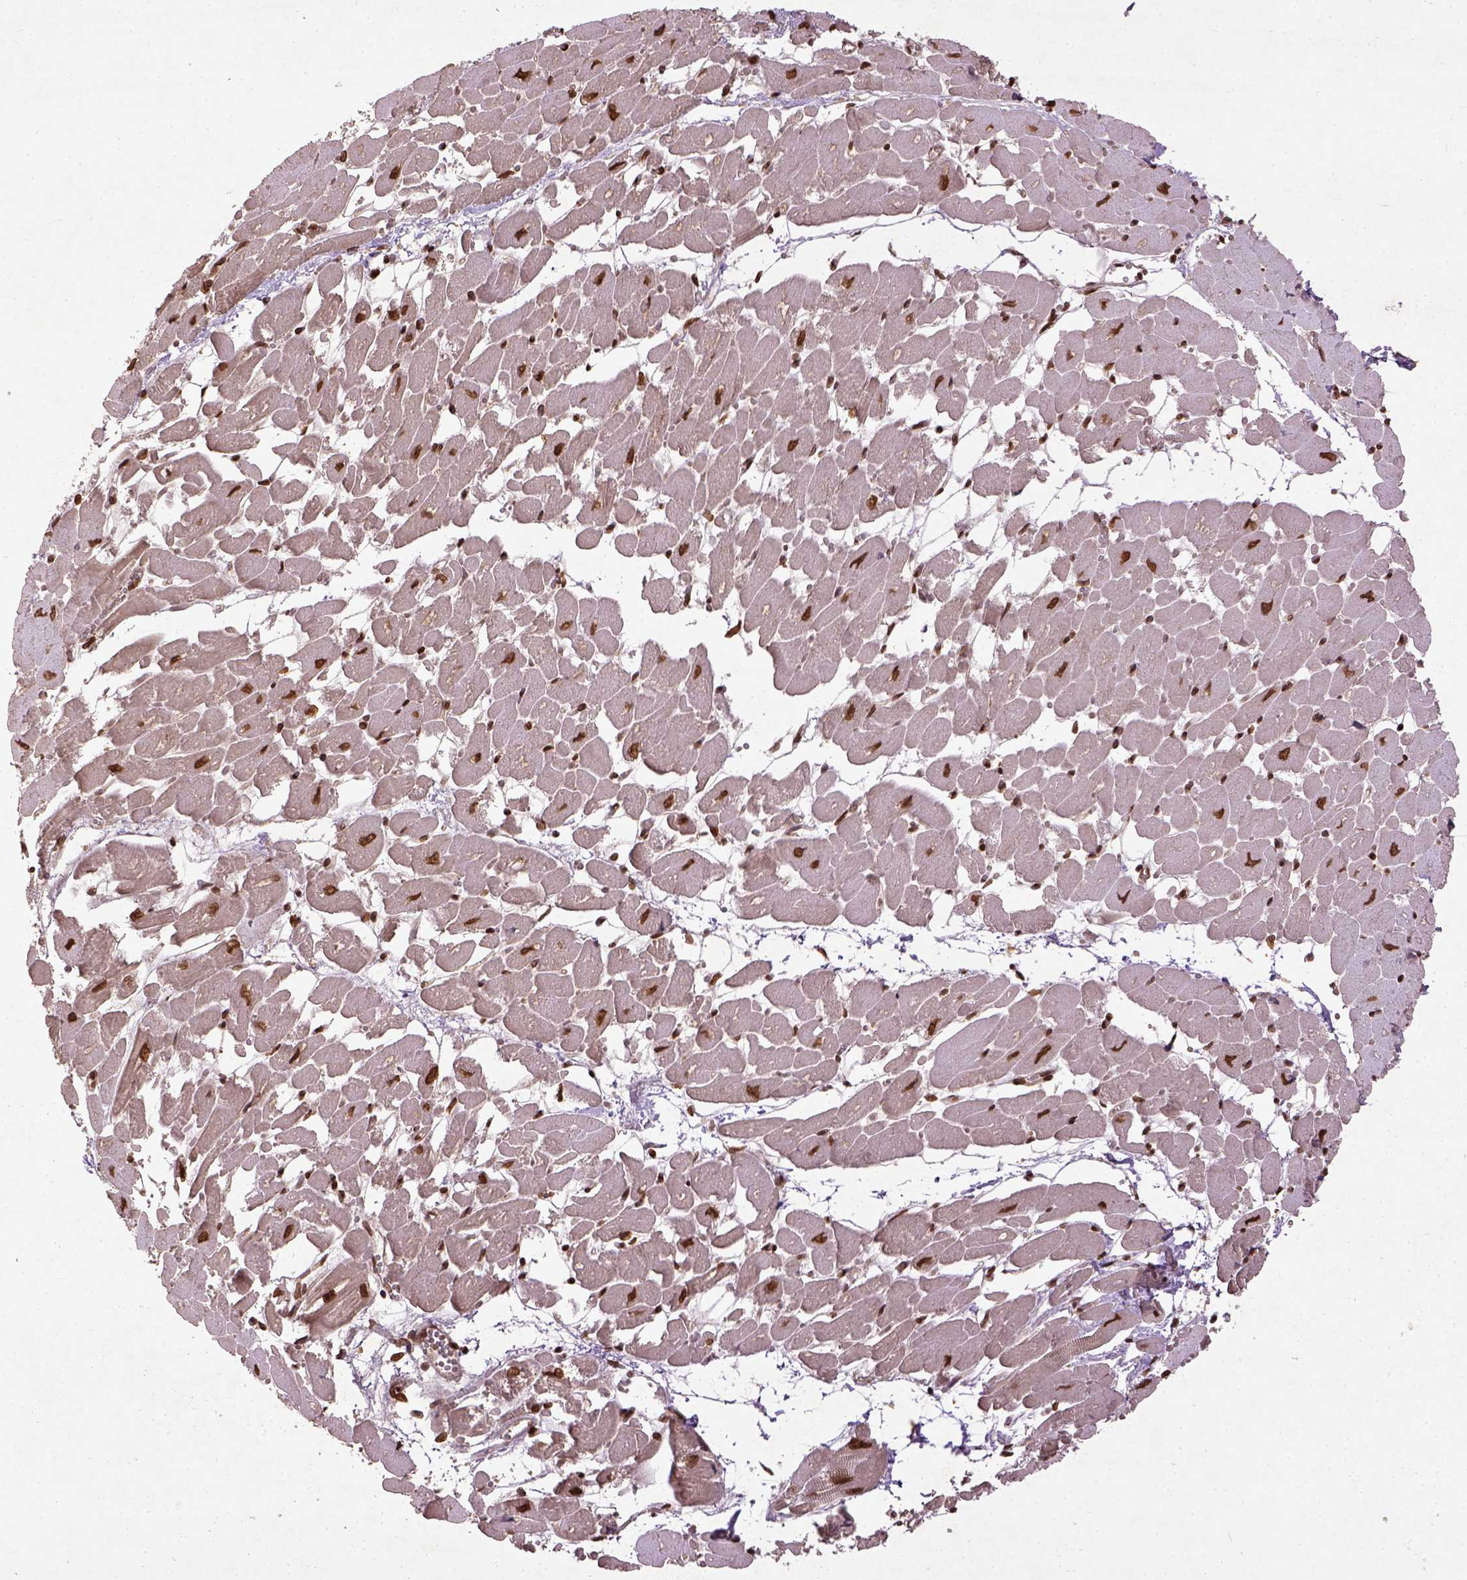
{"staining": {"intensity": "strong", "quantity": ">75%", "location": "nuclear"}, "tissue": "heart muscle", "cell_type": "Cardiomyocytes", "image_type": "normal", "snomed": [{"axis": "morphology", "description": "Normal tissue, NOS"}, {"axis": "topography", "description": "Heart"}], "caption": "Cardiomyocytes display high levels of strong nuclear positivity in about >75% of cells in unremarkable heart muscle.", "gene": "BANF1", "patient": {"sex": "female", "age": 52}}